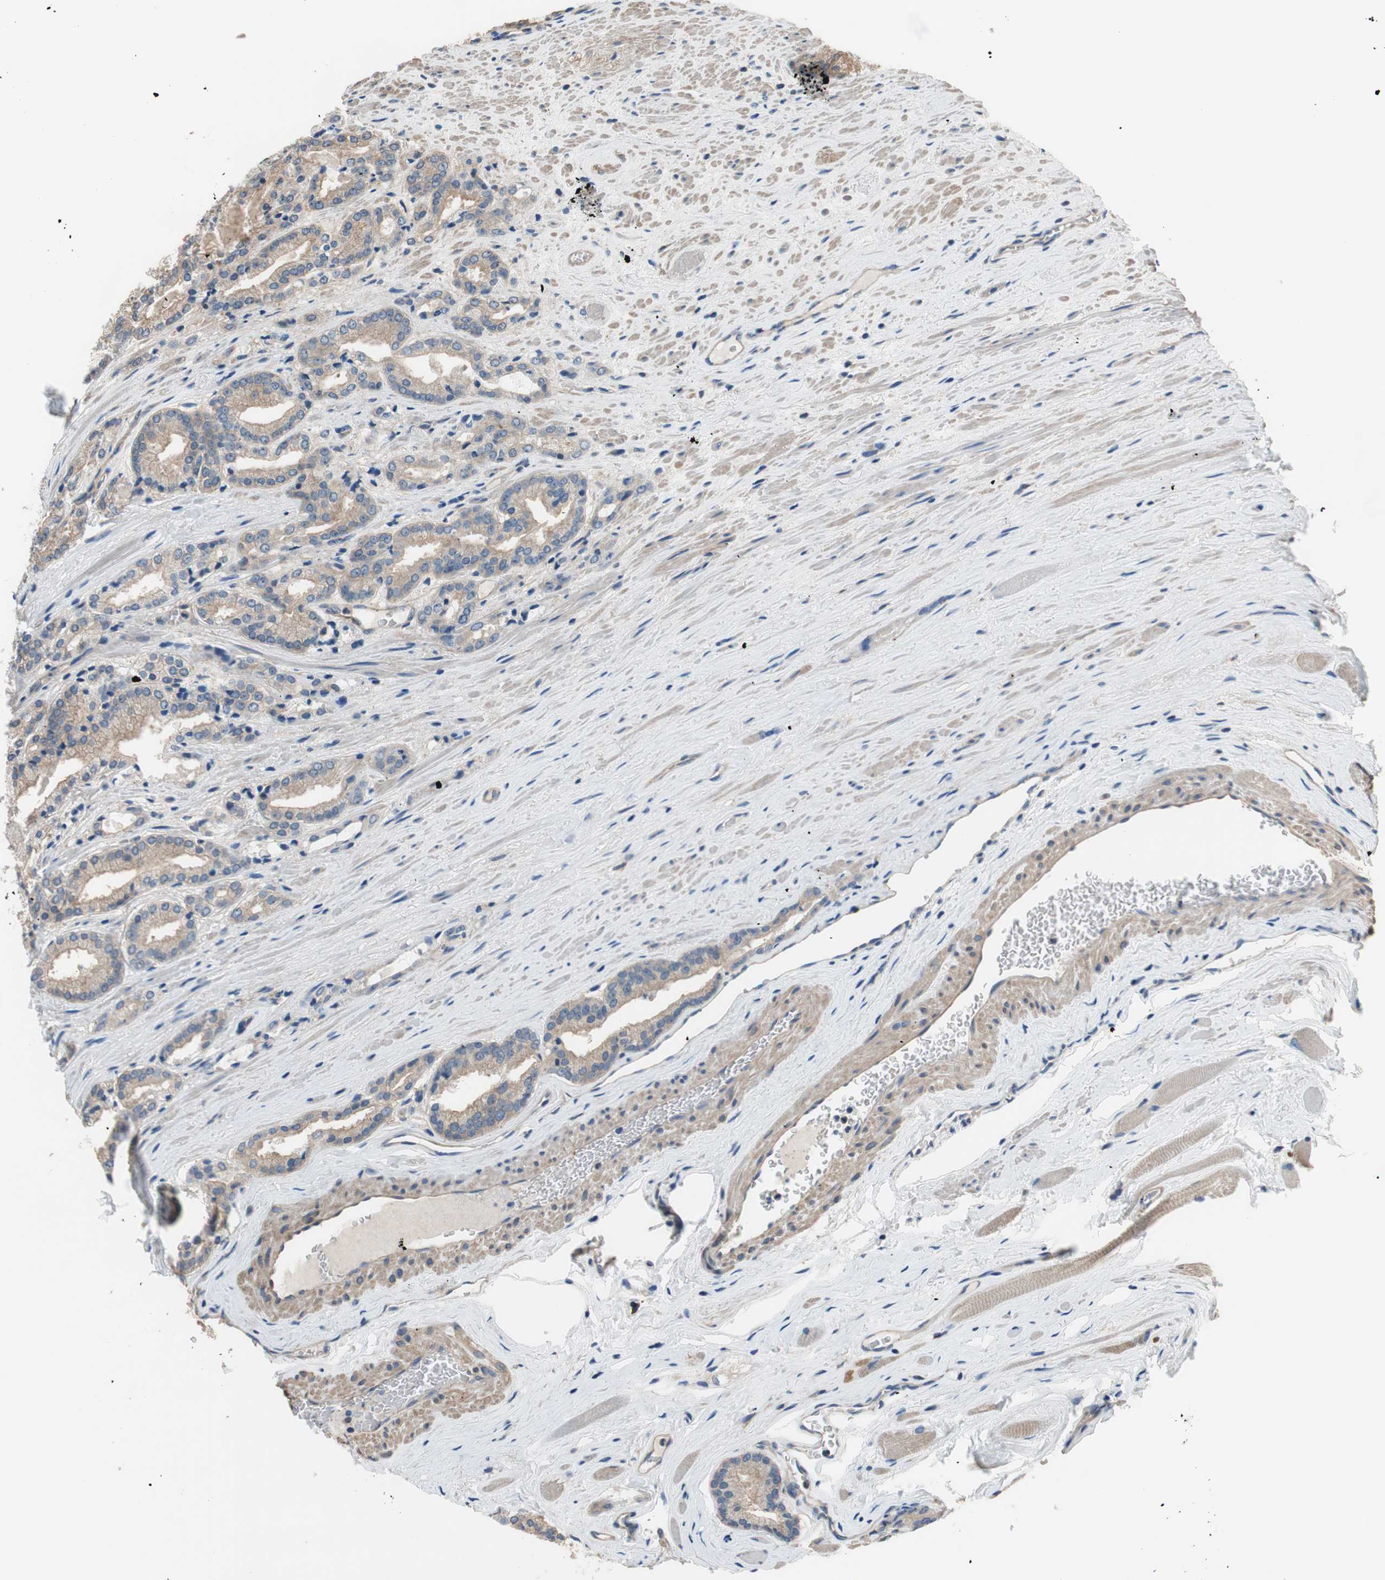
{"staining": {"intensity": "moderate", "quantity": ">75%", "location": "cytoplasmic/membranous"}, "tissue": "prostate cancer", "cell_type": "Tumor cells", "image_type": "cancer", "snomed": [{"axis": "morphology", "description": "Adenocarcinoma, Low grade"}, {"axis": "topography", "description": "Prostate"}], "caption": "The micrograph displays a brown stain indicating the presence of a protein in the cytoplasmic/membranous of tumor cells in prostate cancer.", "gene": "CALML3", "patient": {"sex": "male", "age": 59}}